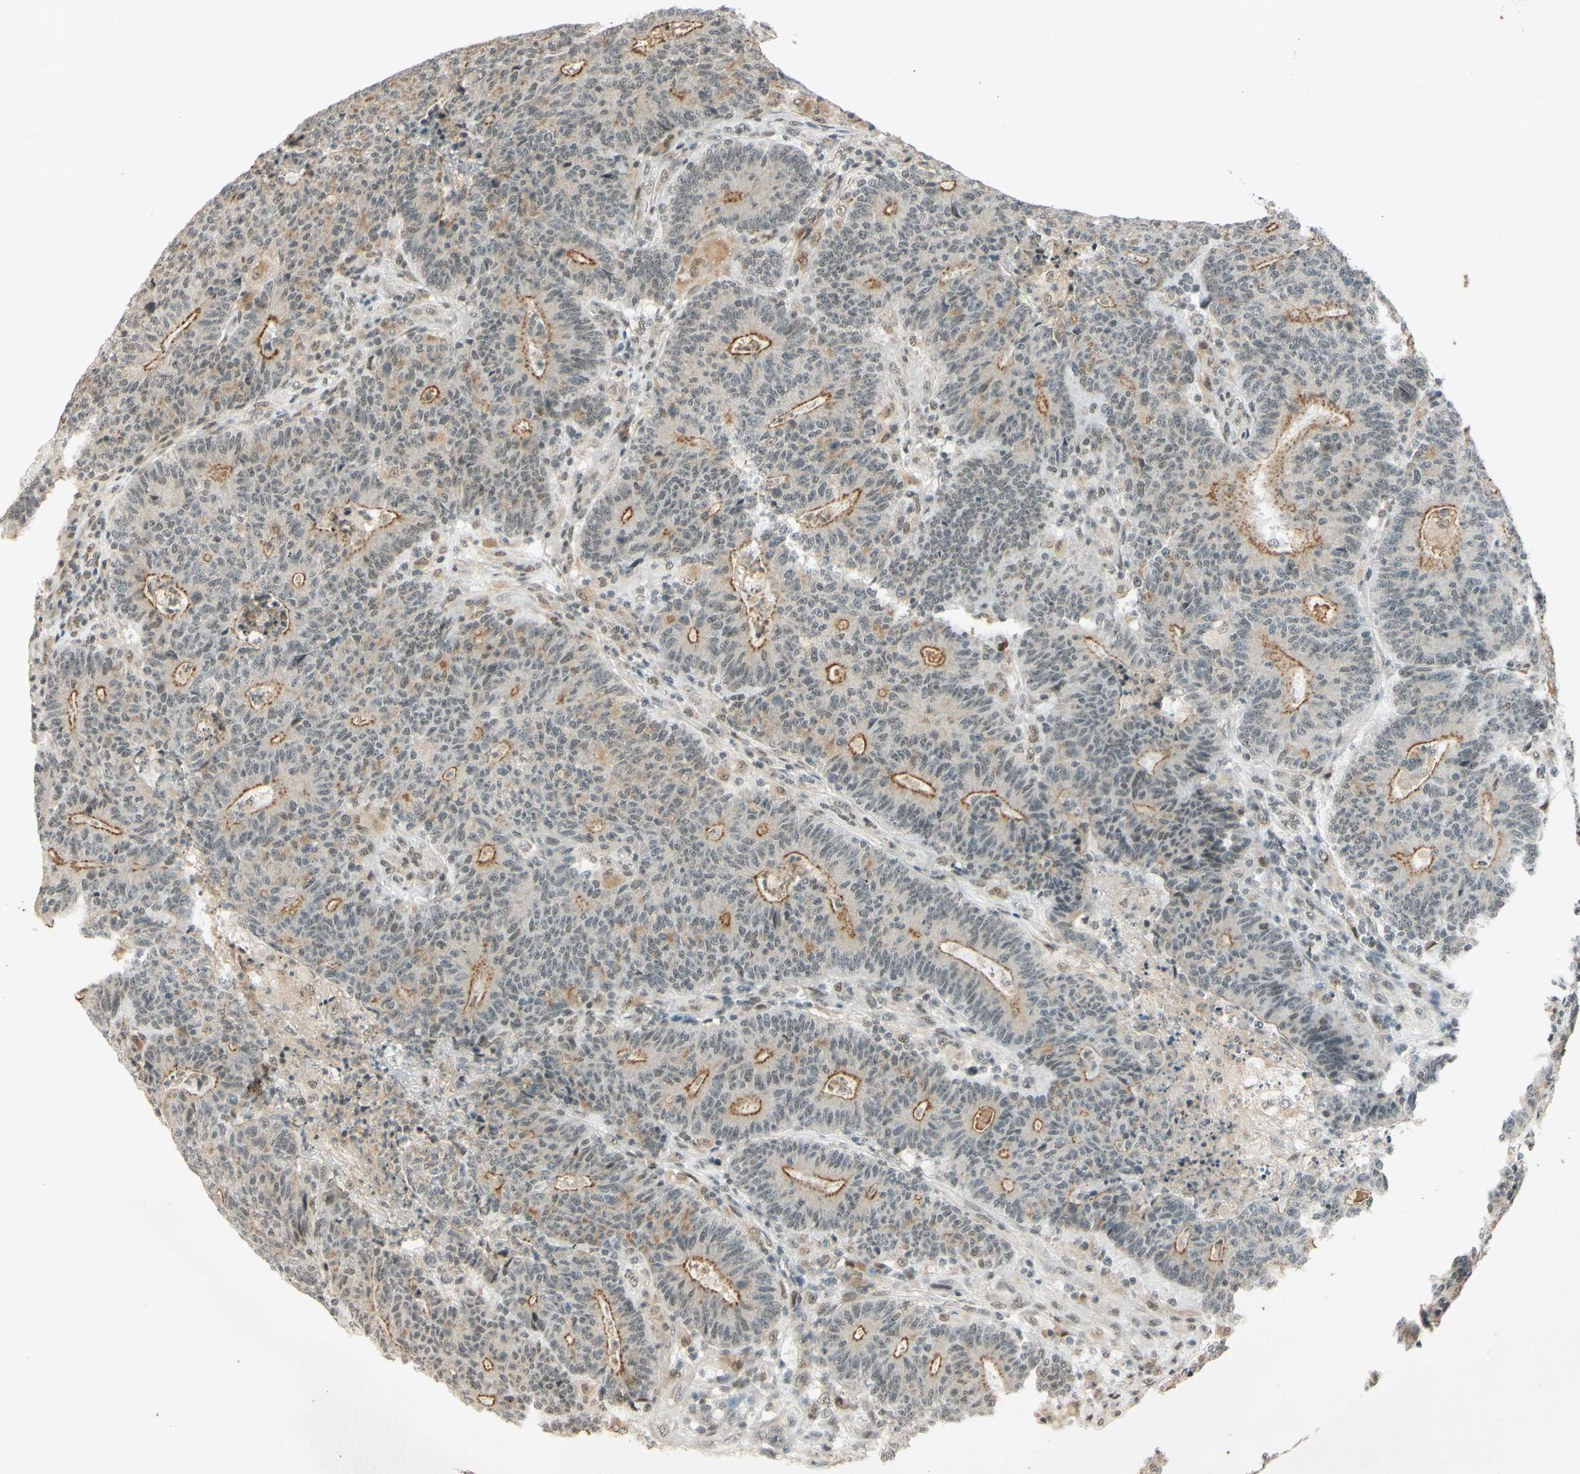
{"staining": {"intensity": "moderate", "quantity": "25%-75%", "location": "cytoplasmic/membranous"}, "tissue": "colorectal cancer", "cell_type": "Tumor cells", "image_type": "cancer", "snomed": [{"axis": "morphology", "description": "Normal tissue, NOS"}, {"axis": "morphology", "description": "Adenocarcinoma, NOS"}, {"axis": "topography", "description": "Colon"}], "caption": "There is medium levels of moderate cytoplasmic/membranous staining in tumor cells of colorectal adenocarcinoma, as demonstrated by immunohistochemical staining (brown color).", "gene": "SMARCB1", "patient": {"sex": "female", "age": 75}}